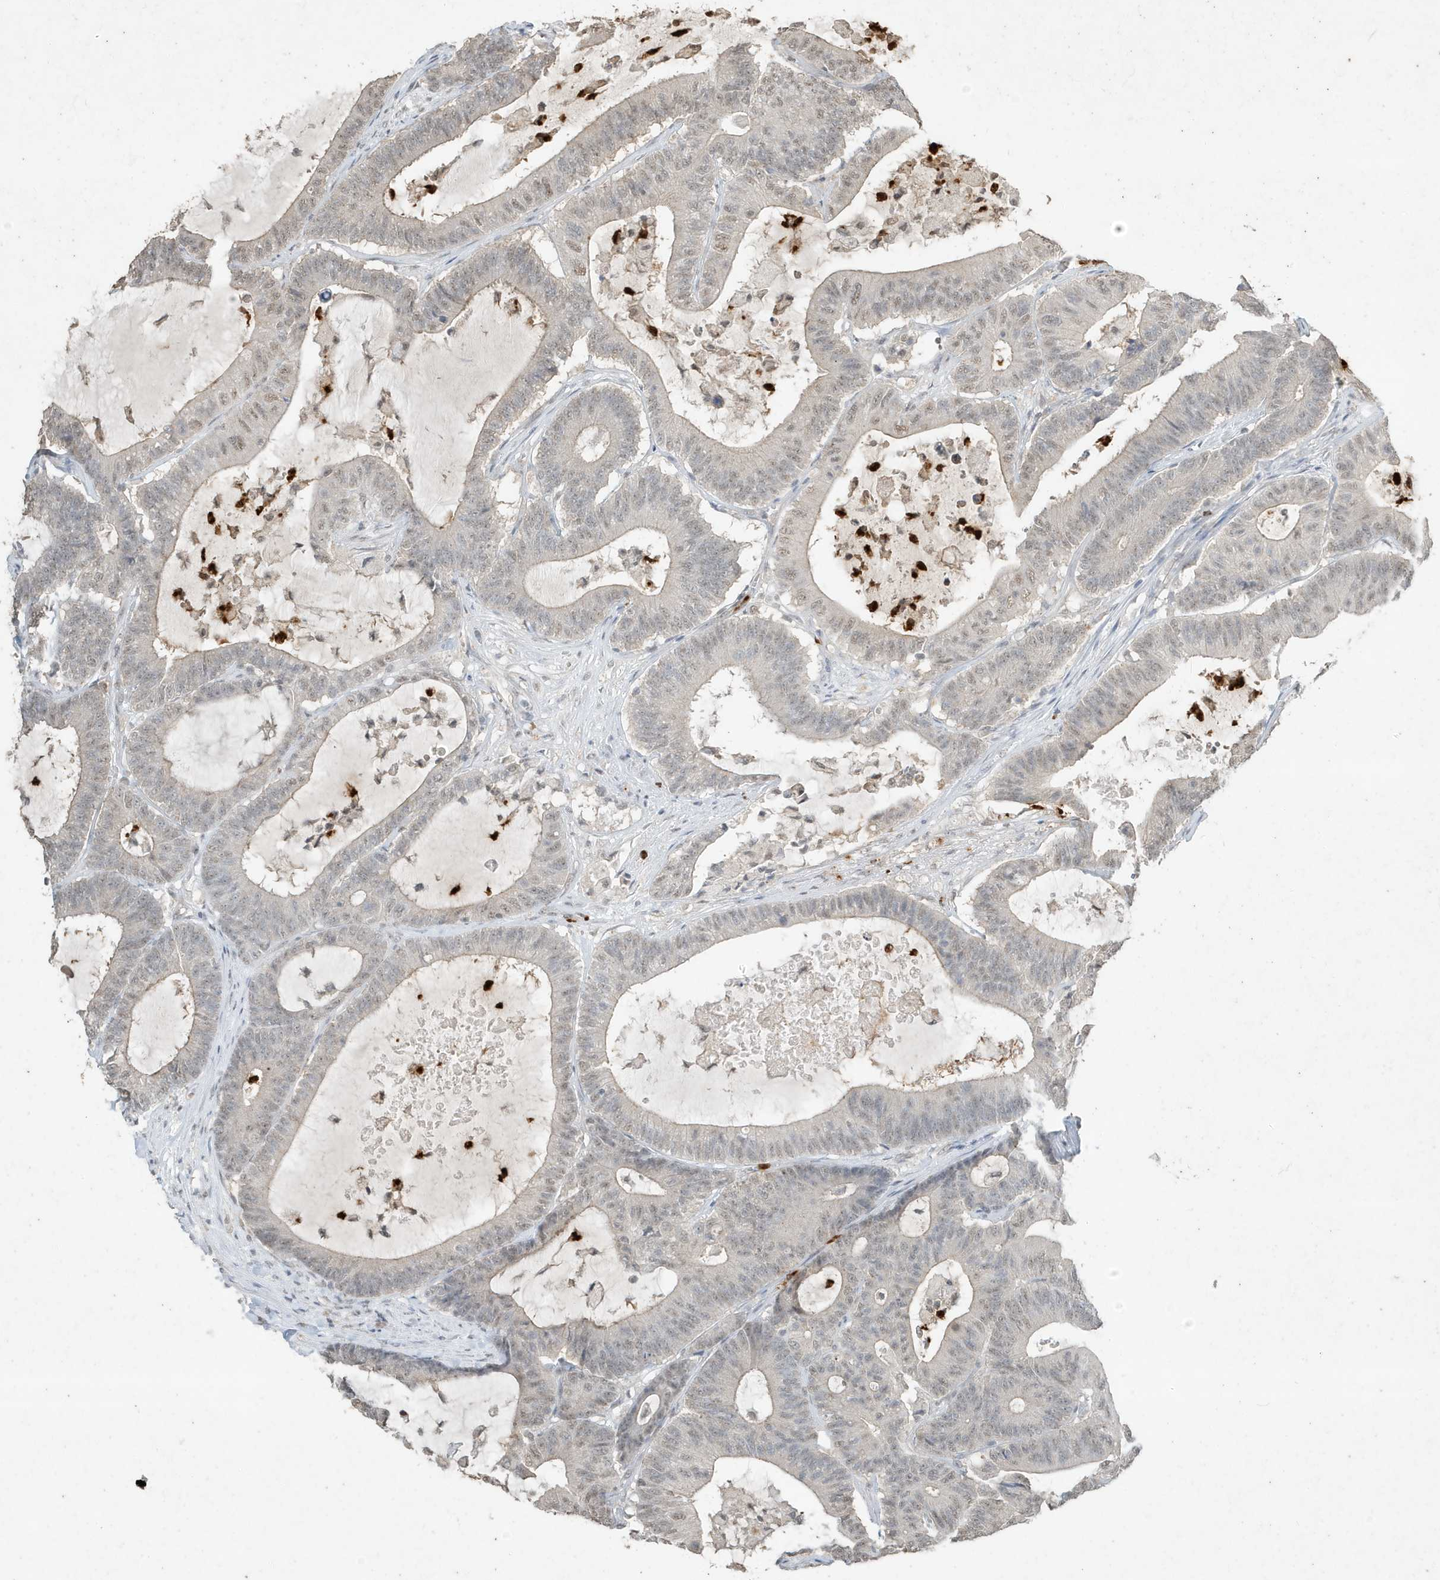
{"staining": {"intensity": "weak", "quantity": "<25%", "location": "nuclear"}, "tissue": "colorectal cancer", "cell_type": "Tumor cells", "image_type": "cancer", "snomed": [{"axis": "morphology", "description": "Adenocarcinoma, NOS"}, {"axis": "topography", "description": "Colon"}], "caption": "Colorectal adenocarcinoma was stained to show a protein in brown. There is no significant expression in tumor cells. The staining is performed using DAB (3,3'-diaminobenzidine) brown chromogen with nuclei counter-stained in using hematoxylin.", "gene": "DEFA1", "patient": {"sex": "female", "age": 84}}